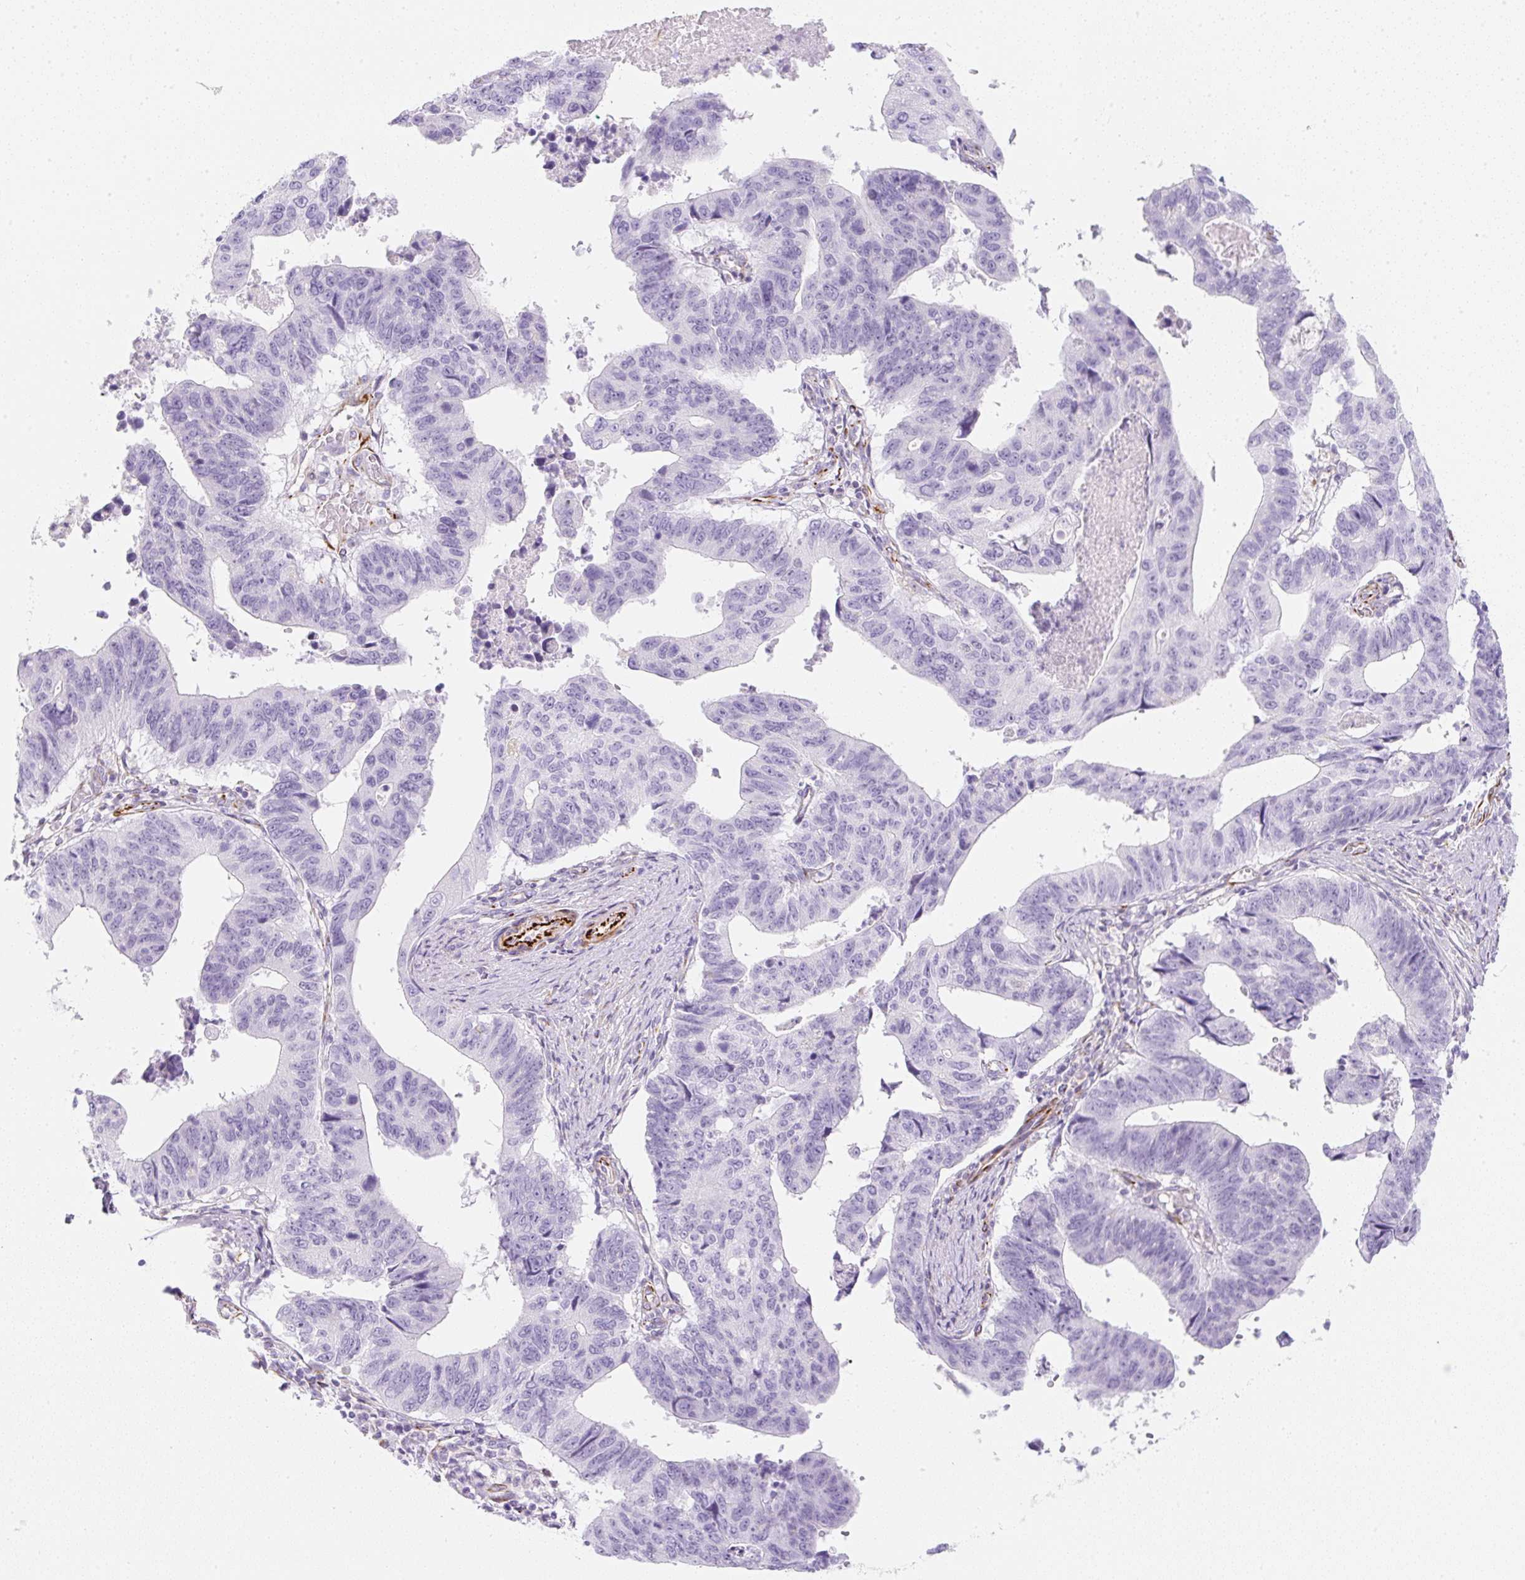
{"staining": {"intensity": "negative", "quantity": "none", "location": "none"}, "tissue": "stomach cancer", "cell_type": "Tumor cells", "image_type": "cancer", "snomed": [{"axis": "morphology", "description": "Adenocarcinoma, NOS"}, {"axis": "topography", "description": "Stomach"}], "caption": "Tumor cells show no significant expression in stomach cancer.", "gene": "ZNF689", "patient": {"sex": "male", "age": 59}}